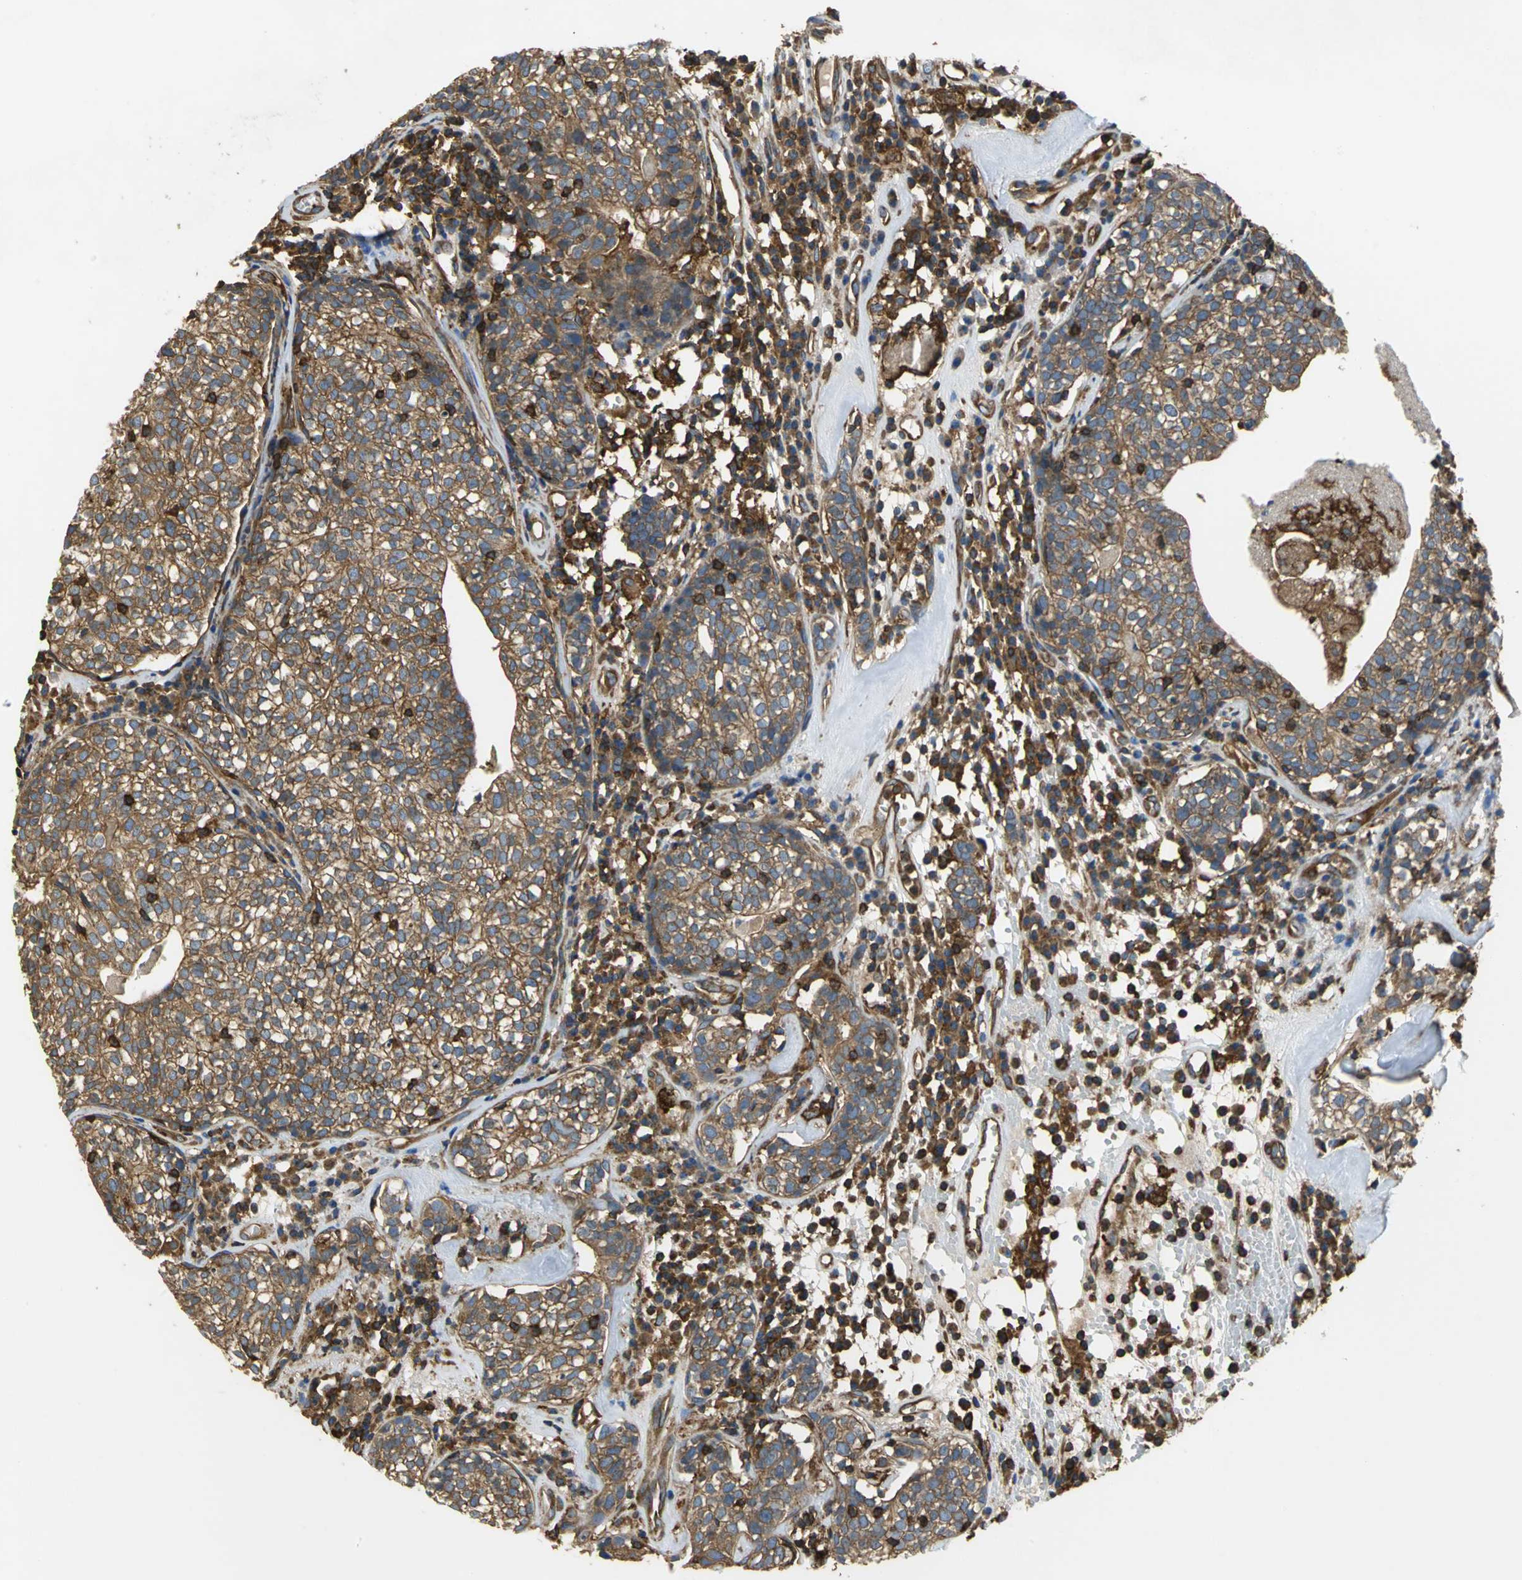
{"staining": {"intensity": "strong", "quantity": ">75%", "location": "cytoplasmic/membranous"}, "tissue": "head and neck cancer", "cell_type": "Tumor cells", "image_type": "cancer", "snomed": [{"axis": "morphology", "description": "Adenocarcinoma, NOS"}, {"axis": "topography", "description": "Salivary gland"}, {"axis": "topography", "description": "Head-Neck"}], "caption": "IHC (DAB) staining of human adenocarcinoma (head and neck) displays strong cytoplasmic/membranous protein expression in approximately >75% of tumor cells.", "gene": "TLN1", "patient": {"sex": "female", "age": 65}}